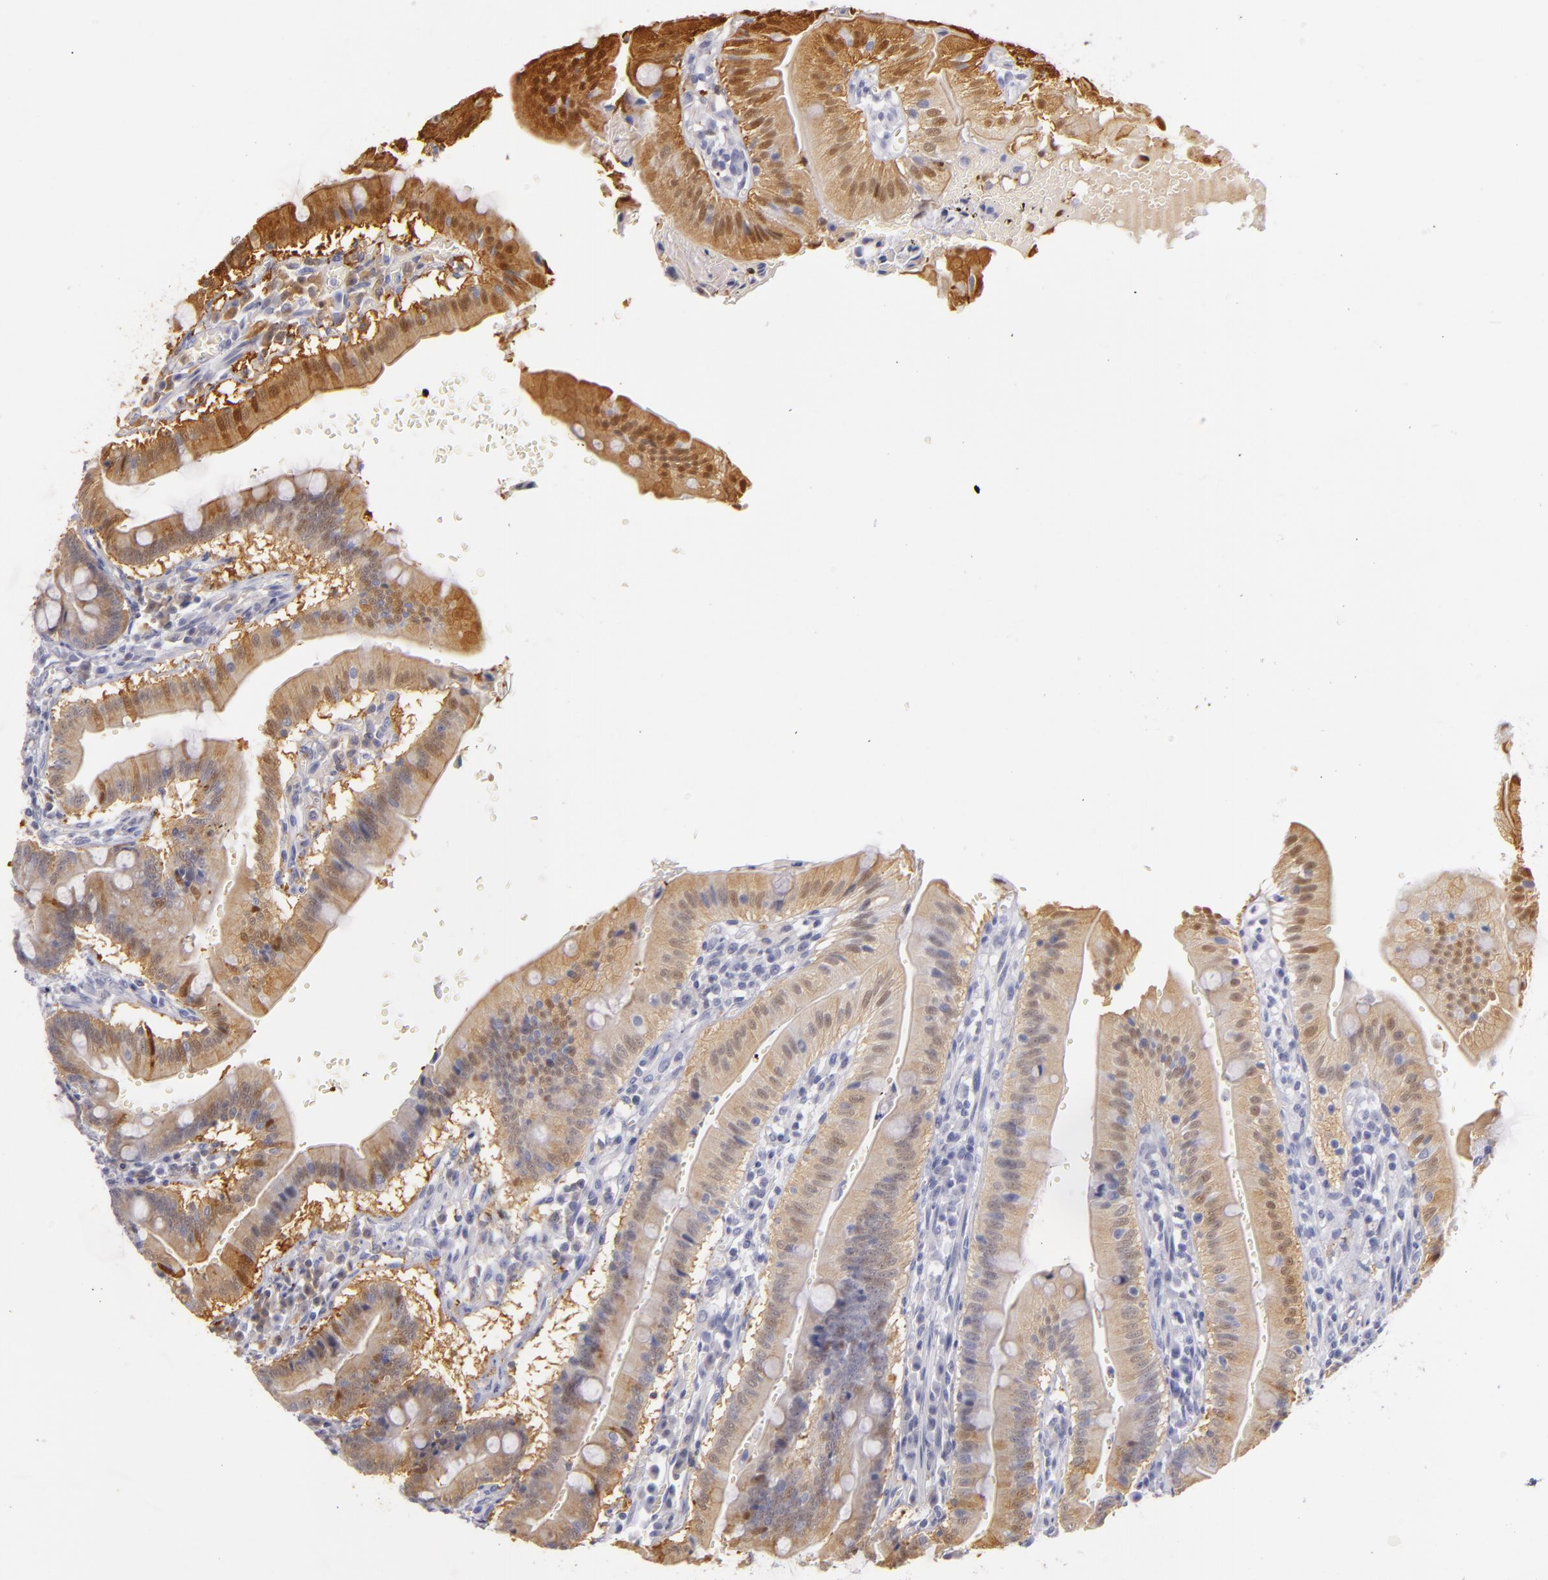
{"staining": {"intensity": "weak", "quantity": "25%-75%", "location": "cytoplasmic/membranous"}, "tissue": "small intestine", "cell_type": "Glandular cells", "image_type": "normal", "snomed": [{"axis": "morphology", "description": "Normal tissue, NOS"}, {"axis": "topography", "description": "Small intestine"}], "caption": "Protein staining displays weak cytoplasmic/membranous staining in about 25%-75% of glandular cells in benign small intestine.", "gene": "FABP1", "patient": {"sex": "male", "age": 71}}